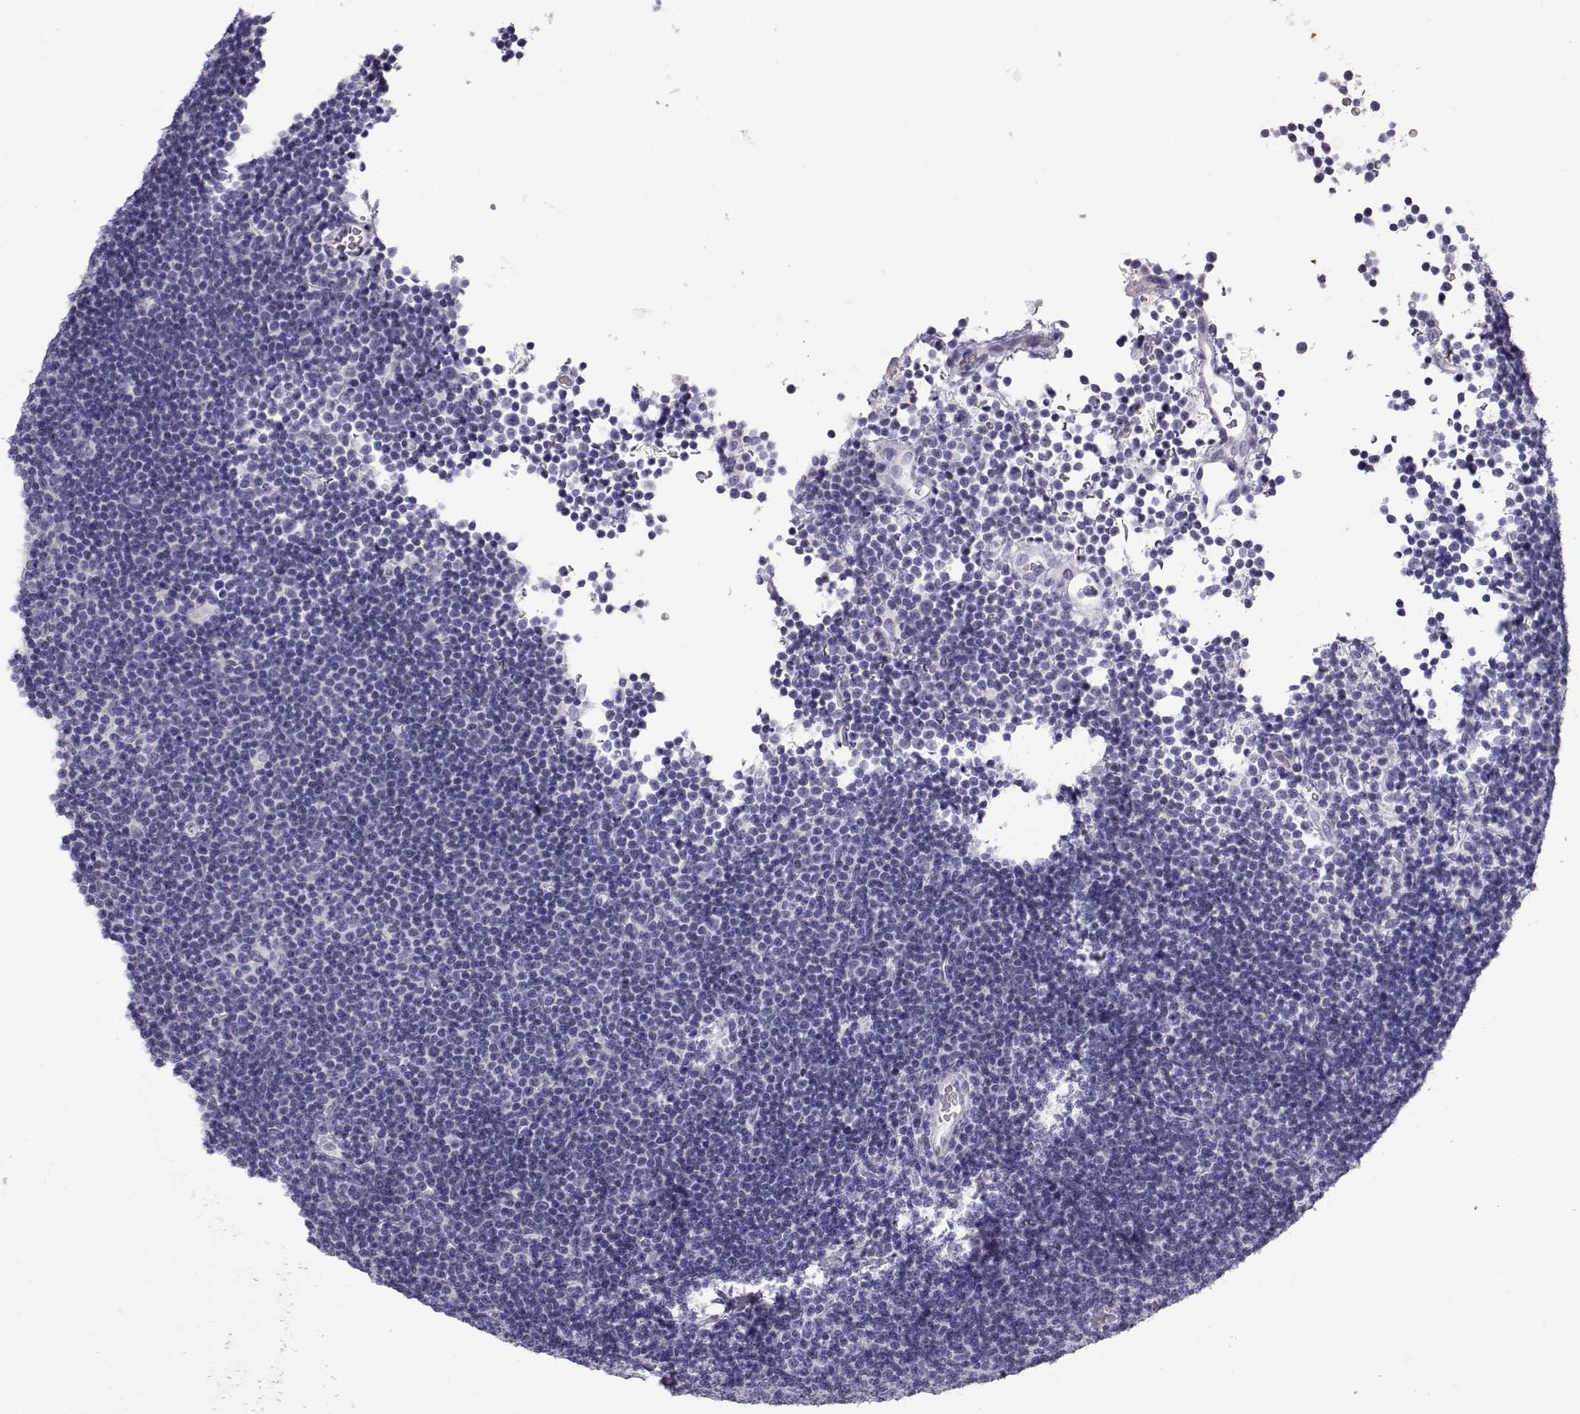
{"staining": {"intensity": "negative", "quantity": "none", "location": "none"}, "tissue": "lymphoma", "cell_type": "Tumor cells", "image_type": "cancer", "snomed": [{"axis": "morphology", "description": "Malignant lymphoma, non-Hodgkin's type, Low grade"}, {"axis": "topography", "description": "Brain"}], "caption": "The histopathology image shows no significant staining in tumor cells of low-grade malignant lymphoma, non-Hodgkin's type.", "gene": "RD3", "patient": {"sex": "female", "age": 66}}